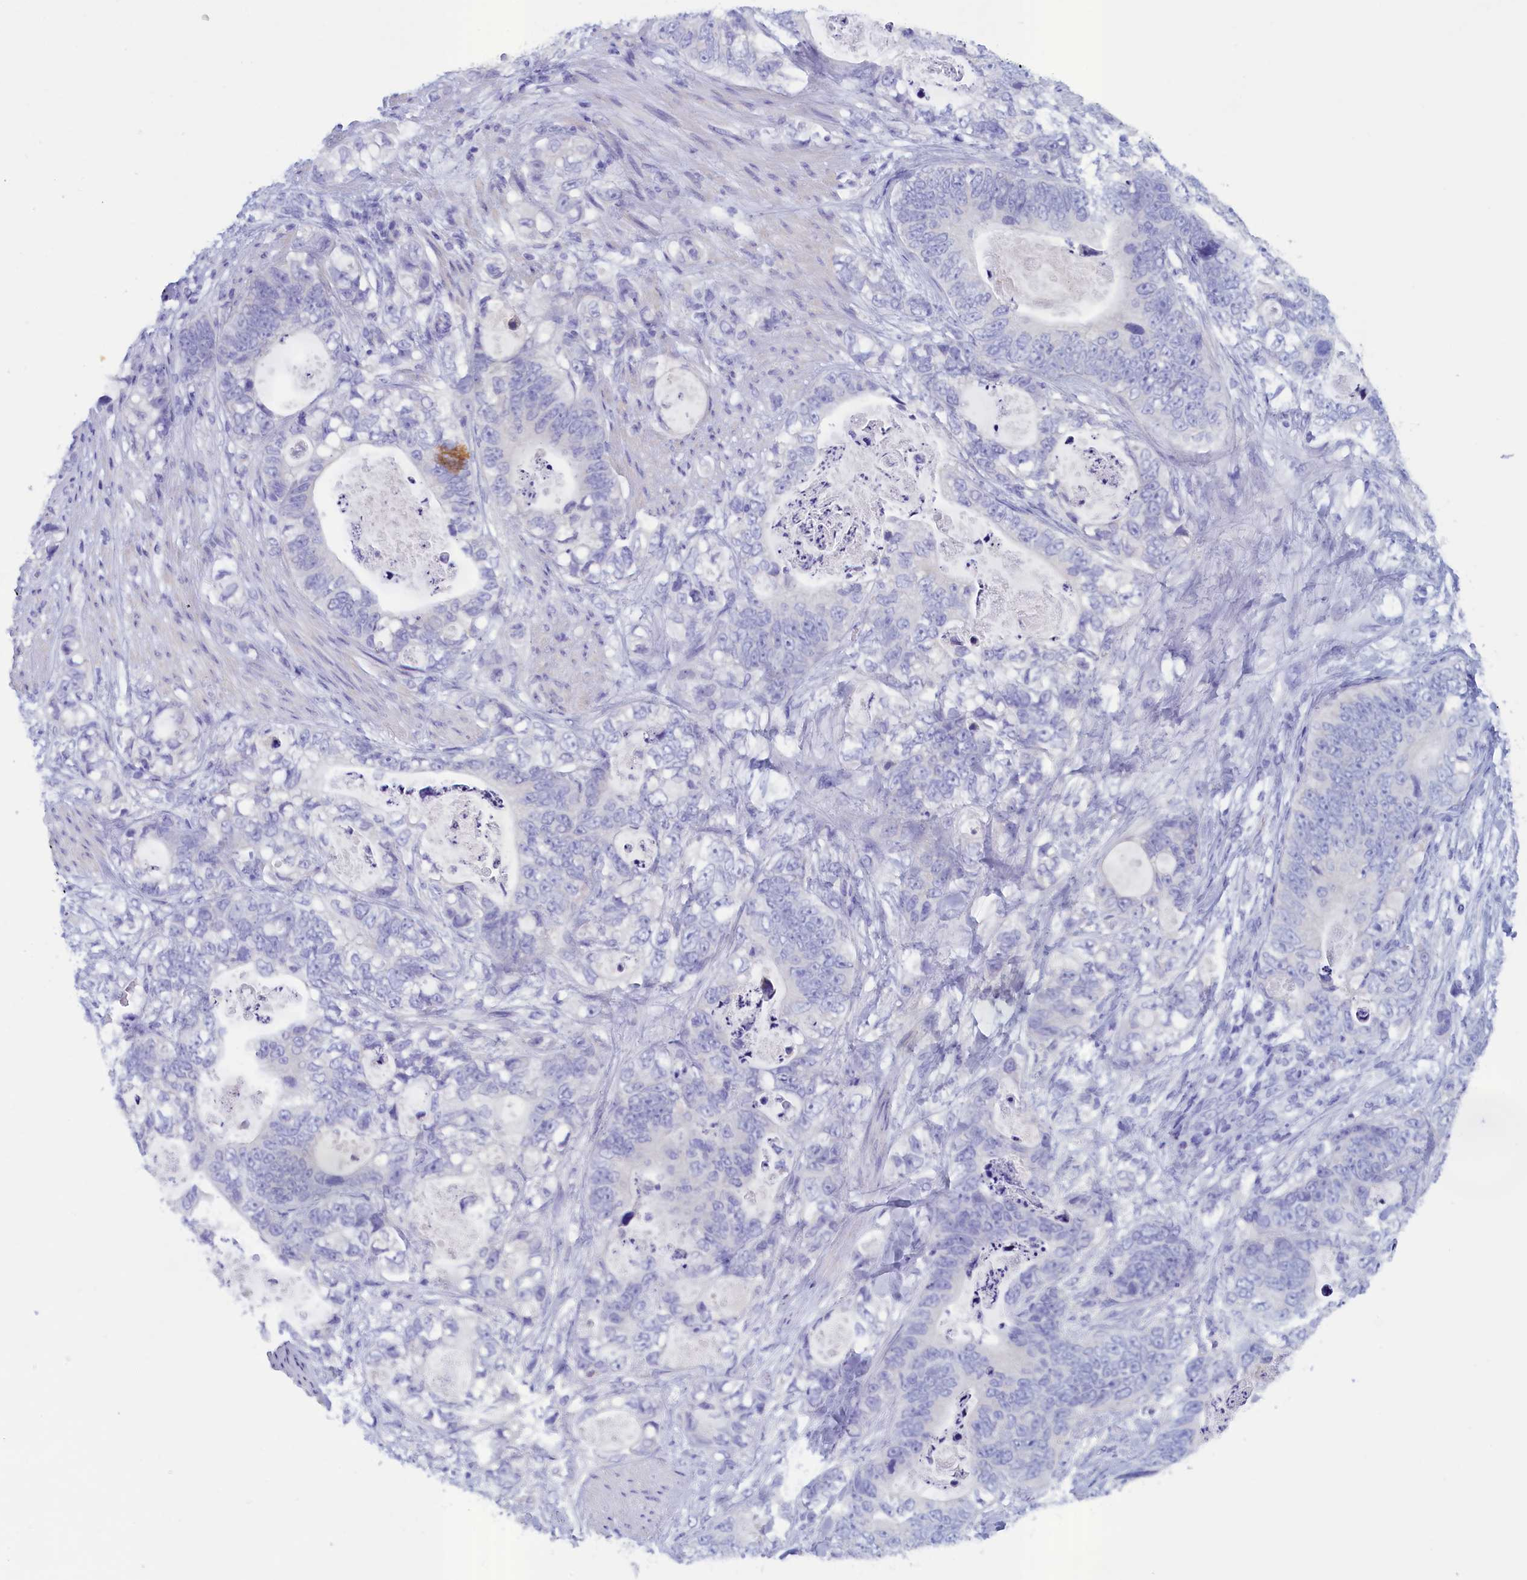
{"staining": {"intensity": "negative", "quantity": "none", "location": "none"}, "tissue": "stomach cancer", "cell_type": "Tumor cells", "image_type": "cancer", "snomed": [{"axis": "morphology", "description": "Normal tissue, NOS"}, {"axis": "morphology", "description": "Adenocarcinoma, NOS"}, {"axis": "topography", "description": "Stomach"}], "caption": "Photomicrograph shows no protein expression in tumor cells of stomach cancer (adenocarcinoma) tissue. (Immunohistochemistry (ihc), brightfield microscopy, high magnification).", "gene": "ANKRD2", "patient": {"sex": "female", "age": 89}}